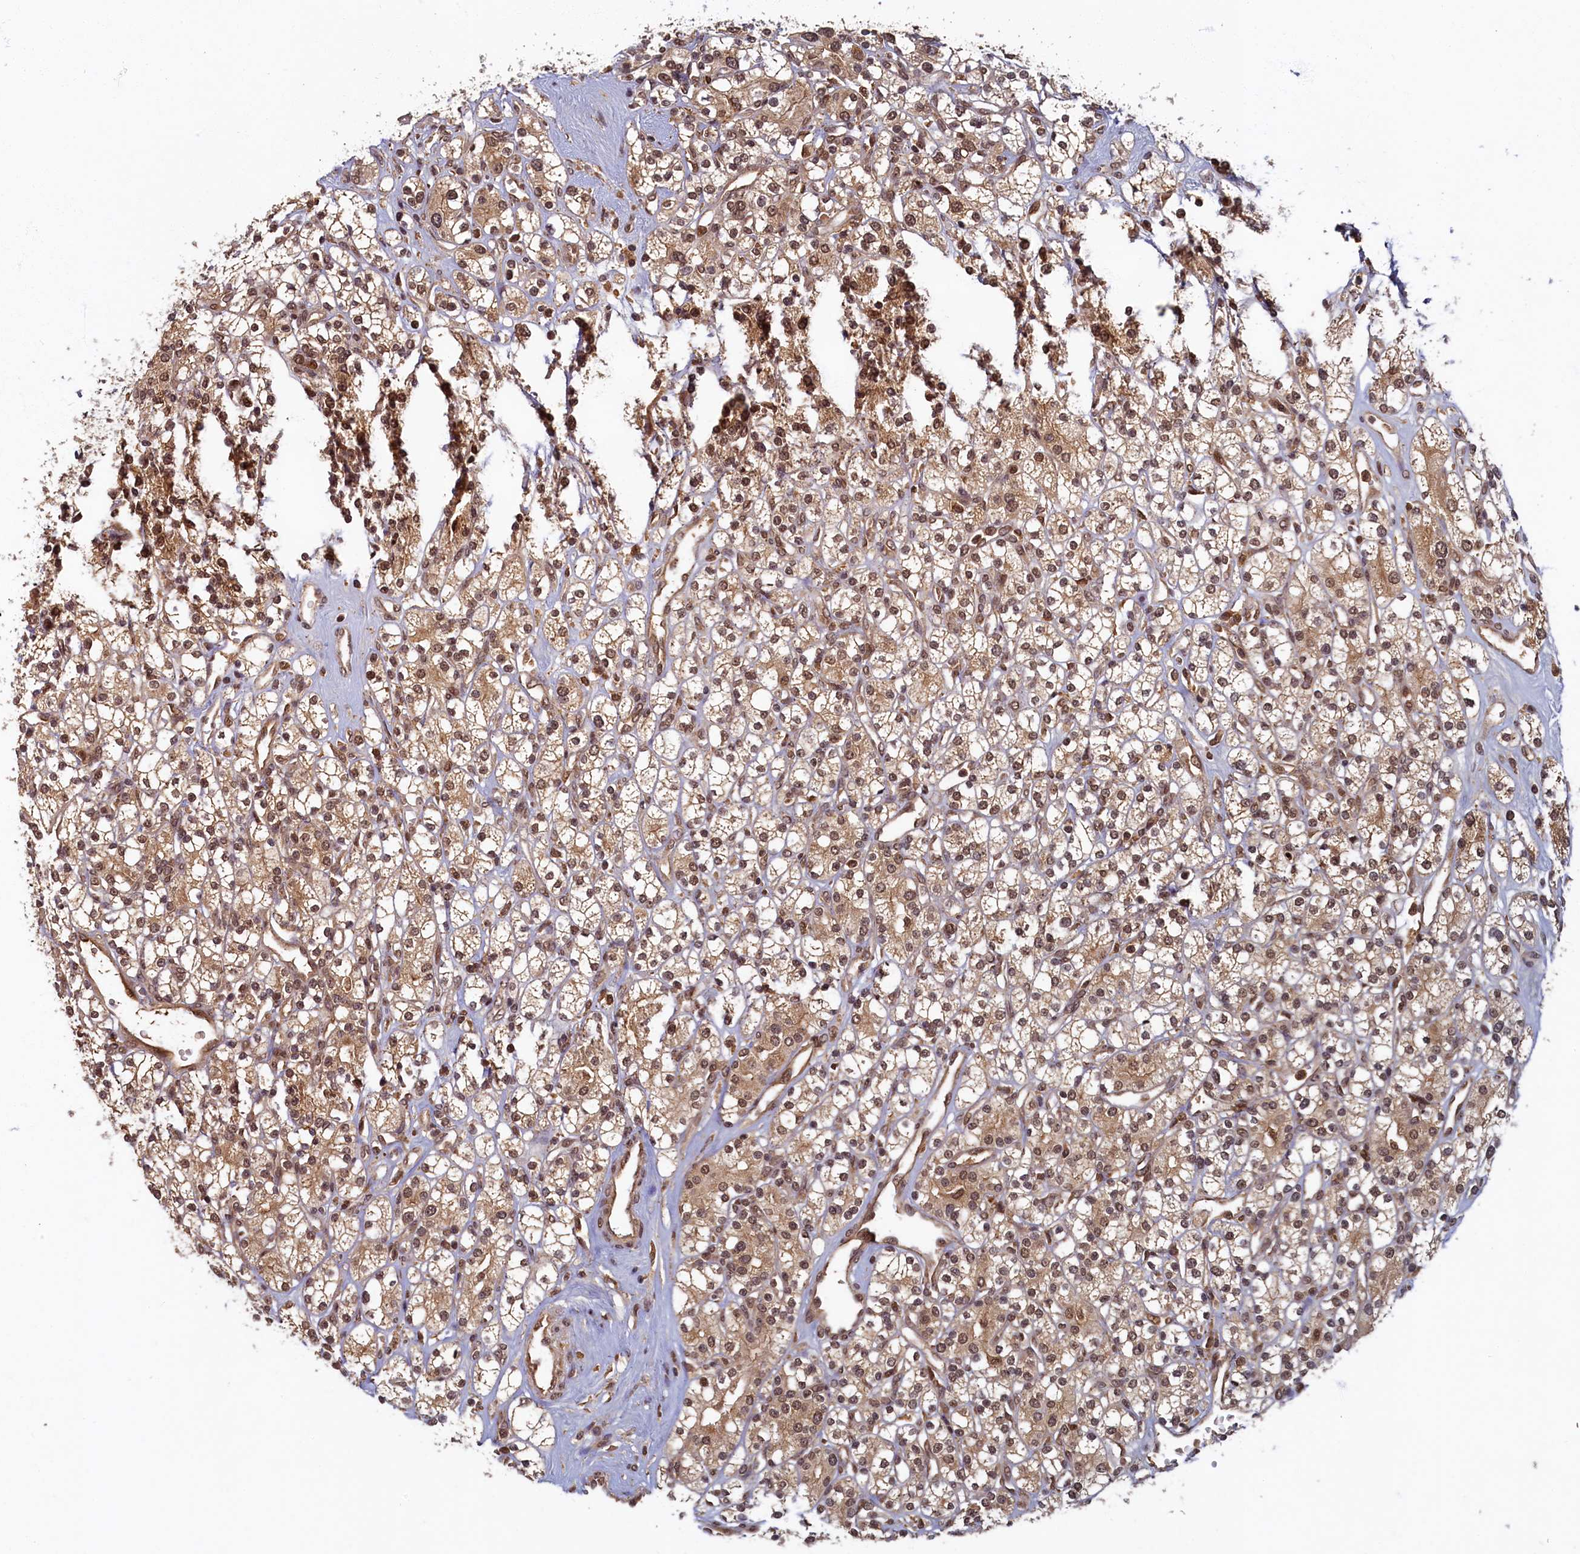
{"staining": {"intensity": "moderate", "quantity": ">75%", "location": "cytoplasmic/membranous,nuclear"}, "tissue": "renal cancer", "cell_type": "Tumor cells", "image_type": "cancer", "snomed": [{"axis": "morphology", "description": "Adenocarcinoma, NOS"}, {"axis": "topography", "description": "Kidney"}], "caption": "Moderate cytoplasmic/membranous and nuclear protein staining is present in about >75% of tumor cells in adenocarcinoma (renal). Ihc stains the protein of interest in brown and the nuclei are stained blue.", "gene": "BRCA1", "patient": {"sex": "male", "age": 77}}